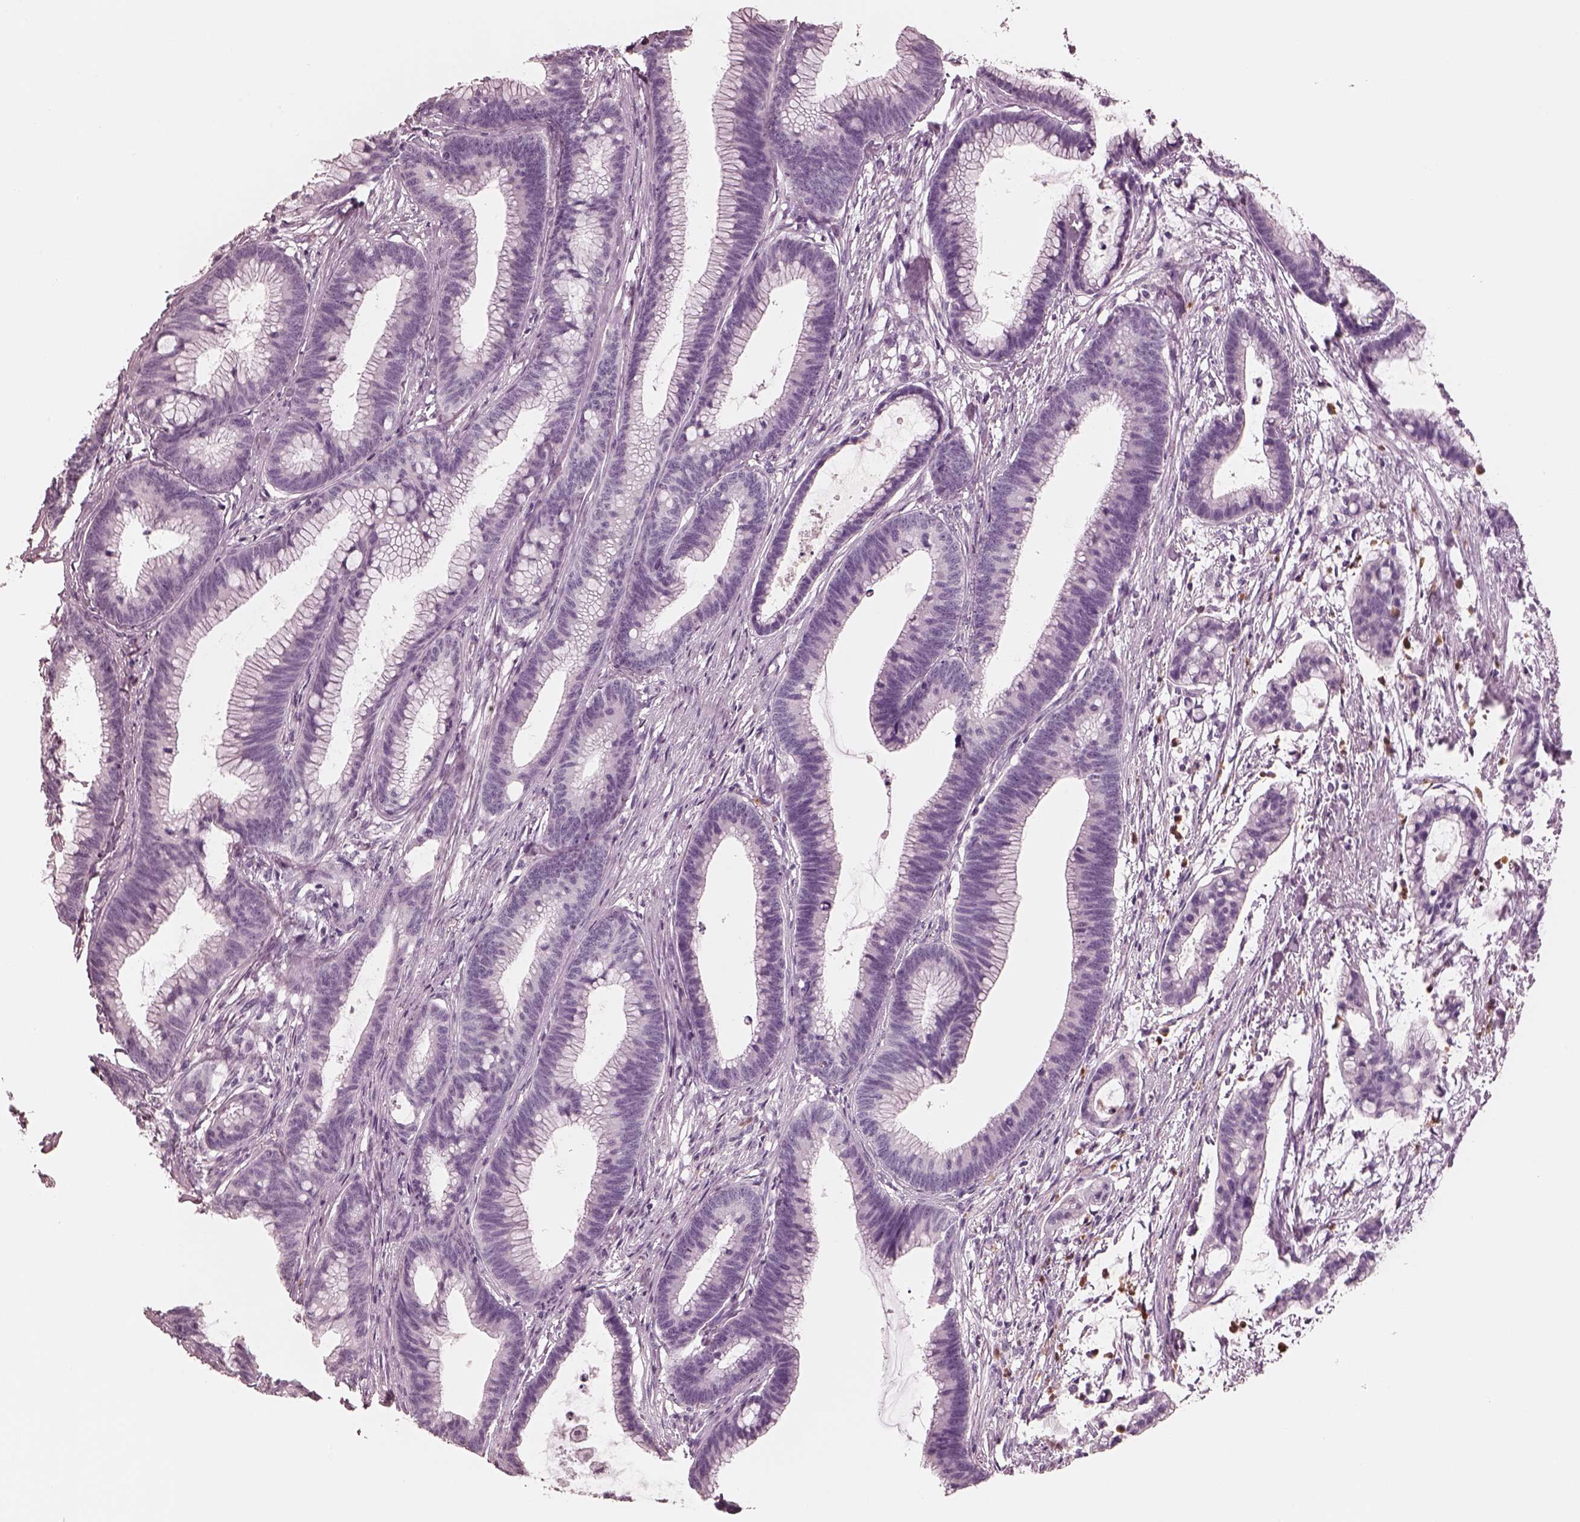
{"staining": {"intensity": "negative", "quantity": "none", "location": "none"}, "tissue": "colorectal cancer", "cell_type": "Tumor cells", "image_type": "cancer", "snomed": [{"axis": "morphology", "description": "Adenocarcinoma, NOS"}, {"axis": "topography", "description": "Colon"}], "caption": "The image demonstrates no significant positivity in tumor cells of colorectal cancer (adenocarcinoma).", "gene": "ELANE", "patient": {"sex": "female", "age": 78}}